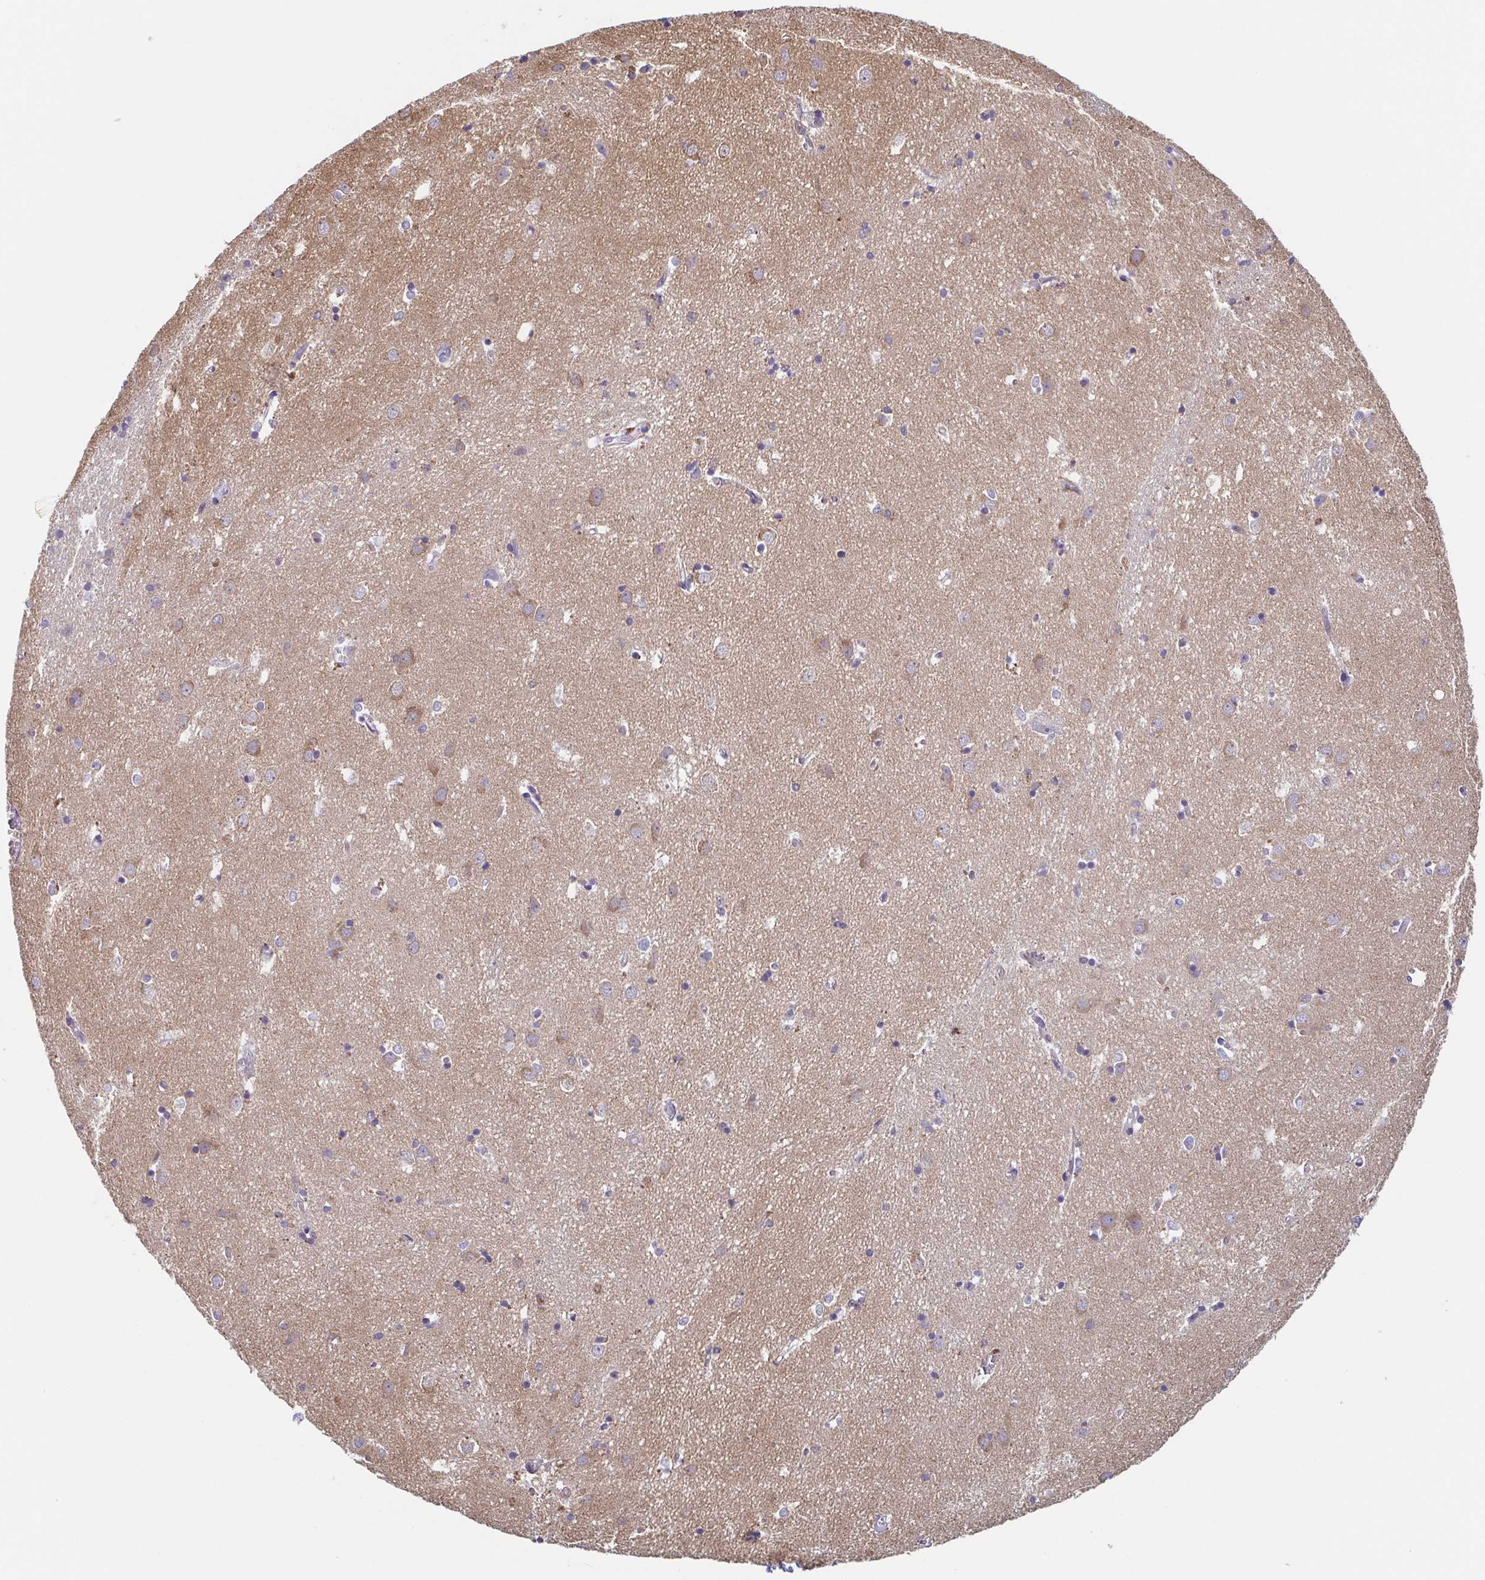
{"staining": {"intensity": "negative", "quantity": "none", "location": "none"}, "tissue": "caudate", "cell_type": "Glial cells", "image_type": "normal", "snomed": [{"axis": "morphology", "description": "Normal tissue, NOS"}, {"axis": "topography", "description": "Lateral ventricle wall"}], "caption": "A histopathology image of caudate stained for a protein shows no brown staining in glial cells. (Brightfield microscopy of DAB (3,3'-diaminobenzidine) IHC at high magnification).", "gene": "TAGLN3", "patient": {"sex": "male", "age": 54}}